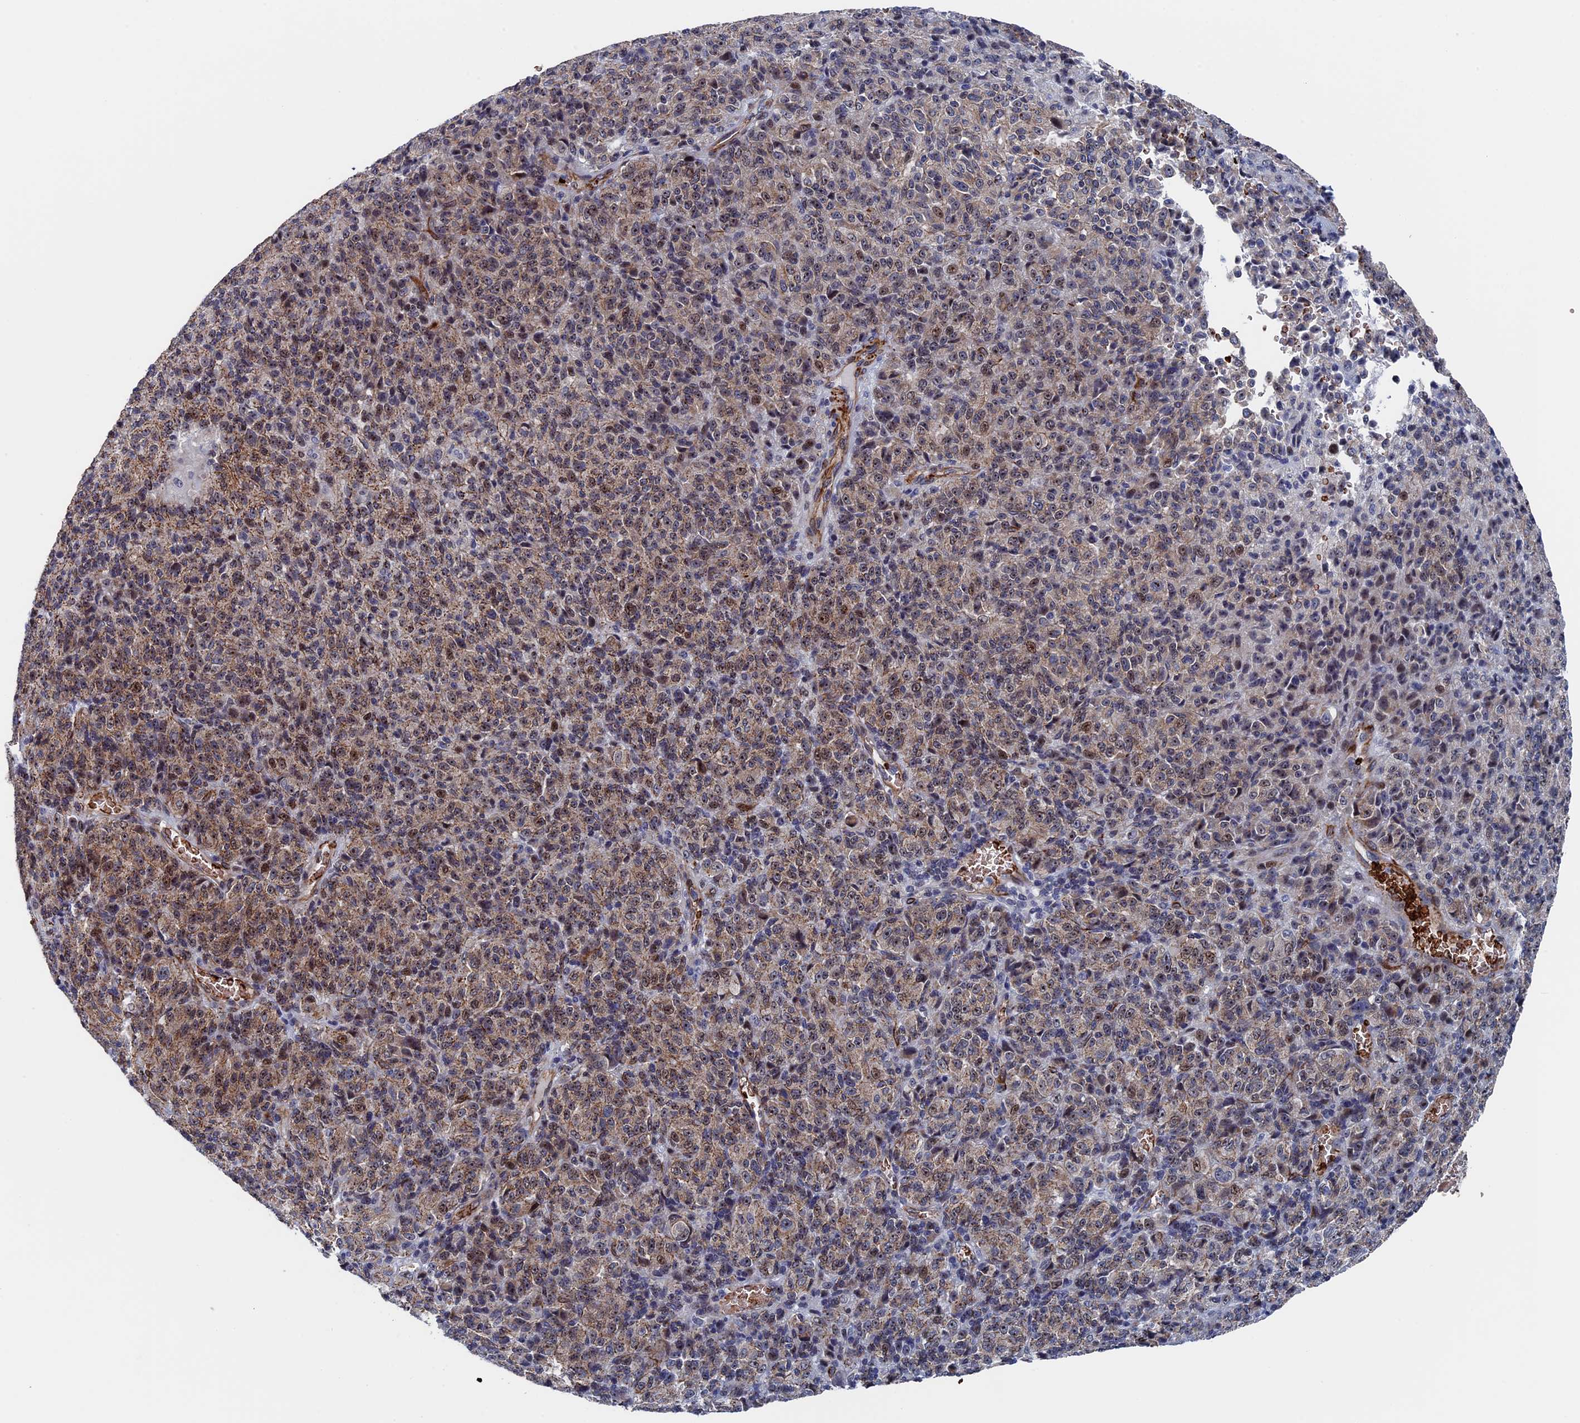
{"staining": {"intensity": "weak", "quantity": "25%-75%", "location": "cytoplasmic/membranous"}, "tissue": "melanoma", "cell_type": "Tumor cells", "image_type": "cancer", "snomed": [{"axis": "morphology", "description": "Malignant melanoma, Metastatic site"}, {"axis": "topography", "description": "Brain"}], "caption": "IHC of melanoma demonstrates low levels of weak cytoplasmic/membranous positivity in approximately 25%-75% of tumor cells.", "gene": "EXOSC9", "patient": {"sex": "female", "age": 56}}